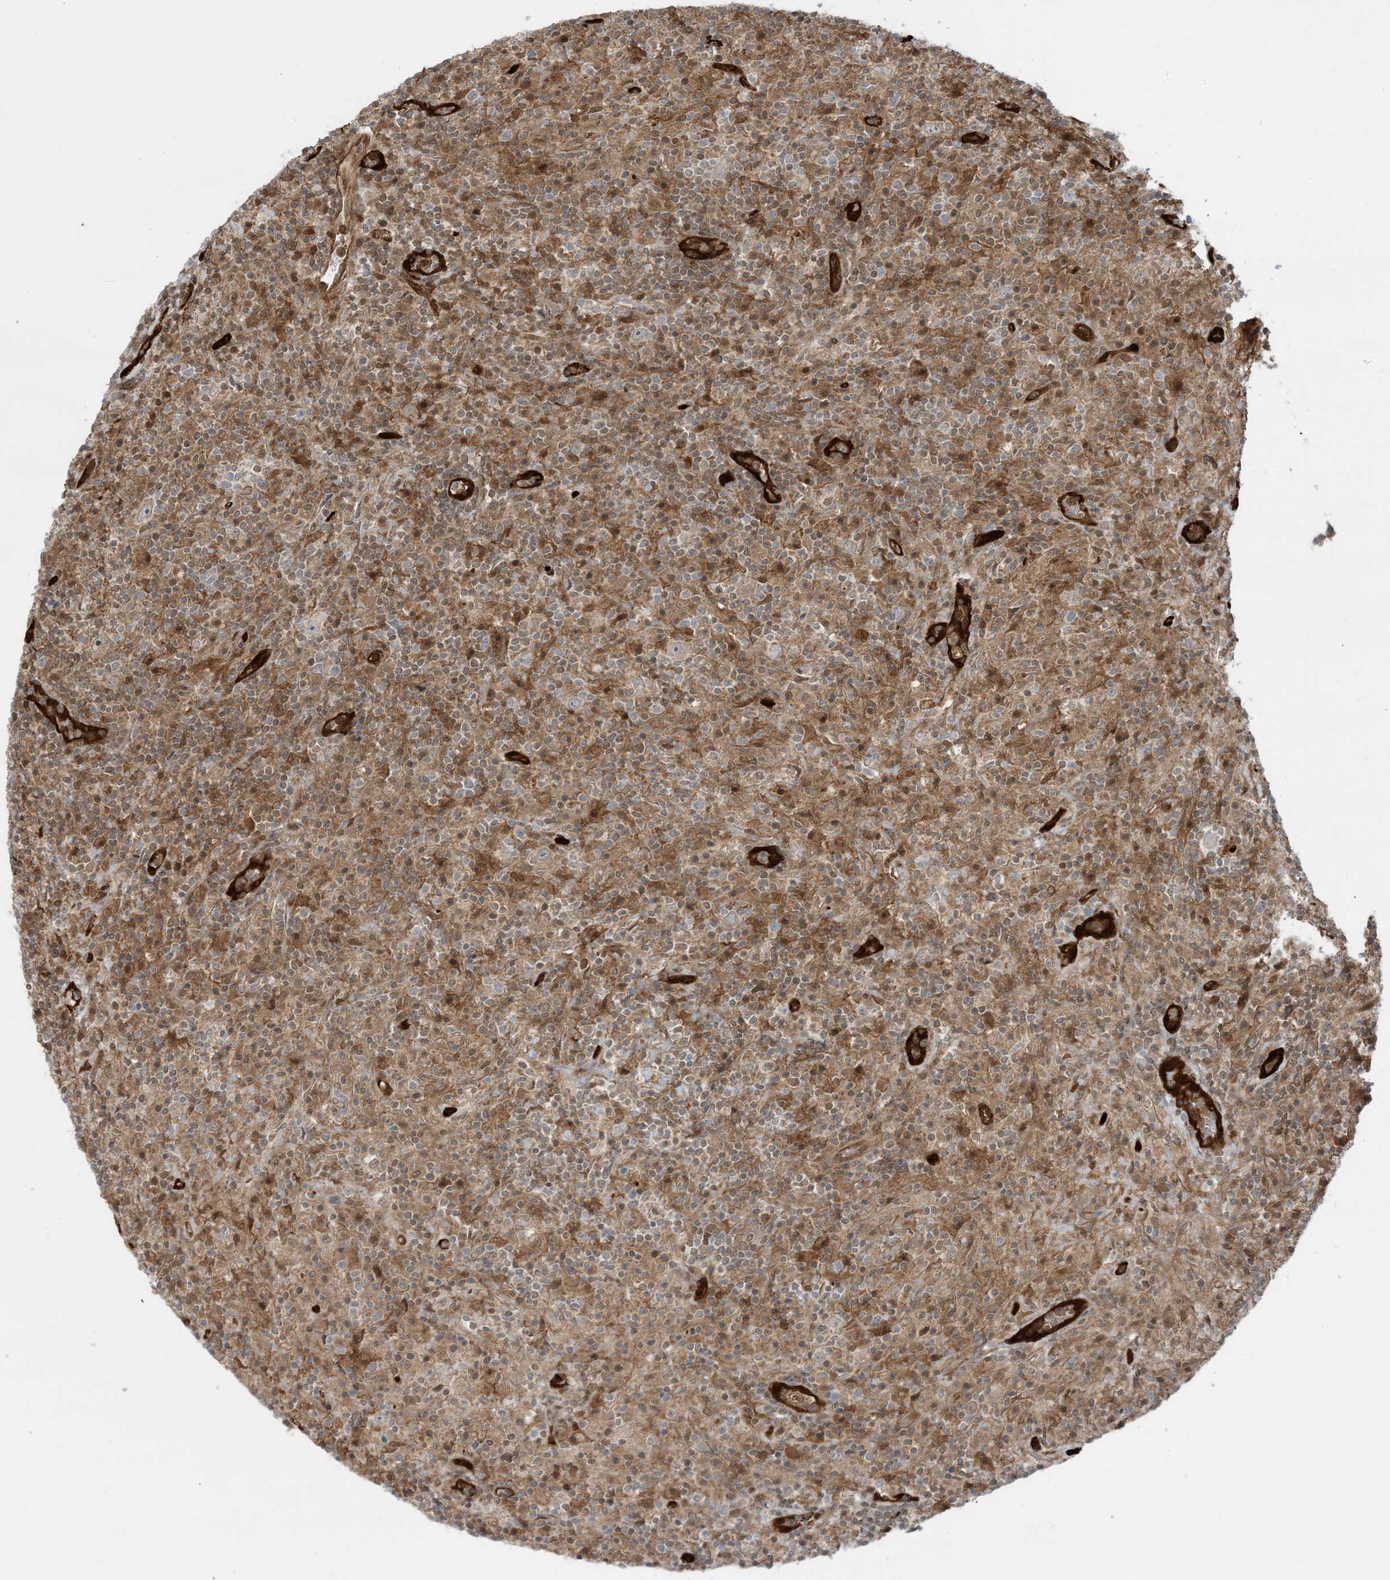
{"staining": {"intensity": "moderate", "quantity": ">75%", "location": "cytoplasmic/membranous"}, "tissue": "lymphoma", "cell_type": "Tumor cells", "image_type": "cancer", "snomed": [{"axis": "morphology", "description": "Hodgkin's disease, NOS"}, {"axis": "topography", "description": "Lymph node"}], "caption": "DAB immunohistochemical staining of Hodgkin's disease demonstrates moderate cytoplasmic/membranous protein positivity in approximately >75% of tumor cells. The protein of interest is shown in brown color, while the nuclei are stained blue.", "gene": "PPM1F", "patient": {"sex": "male", "age": 70}}